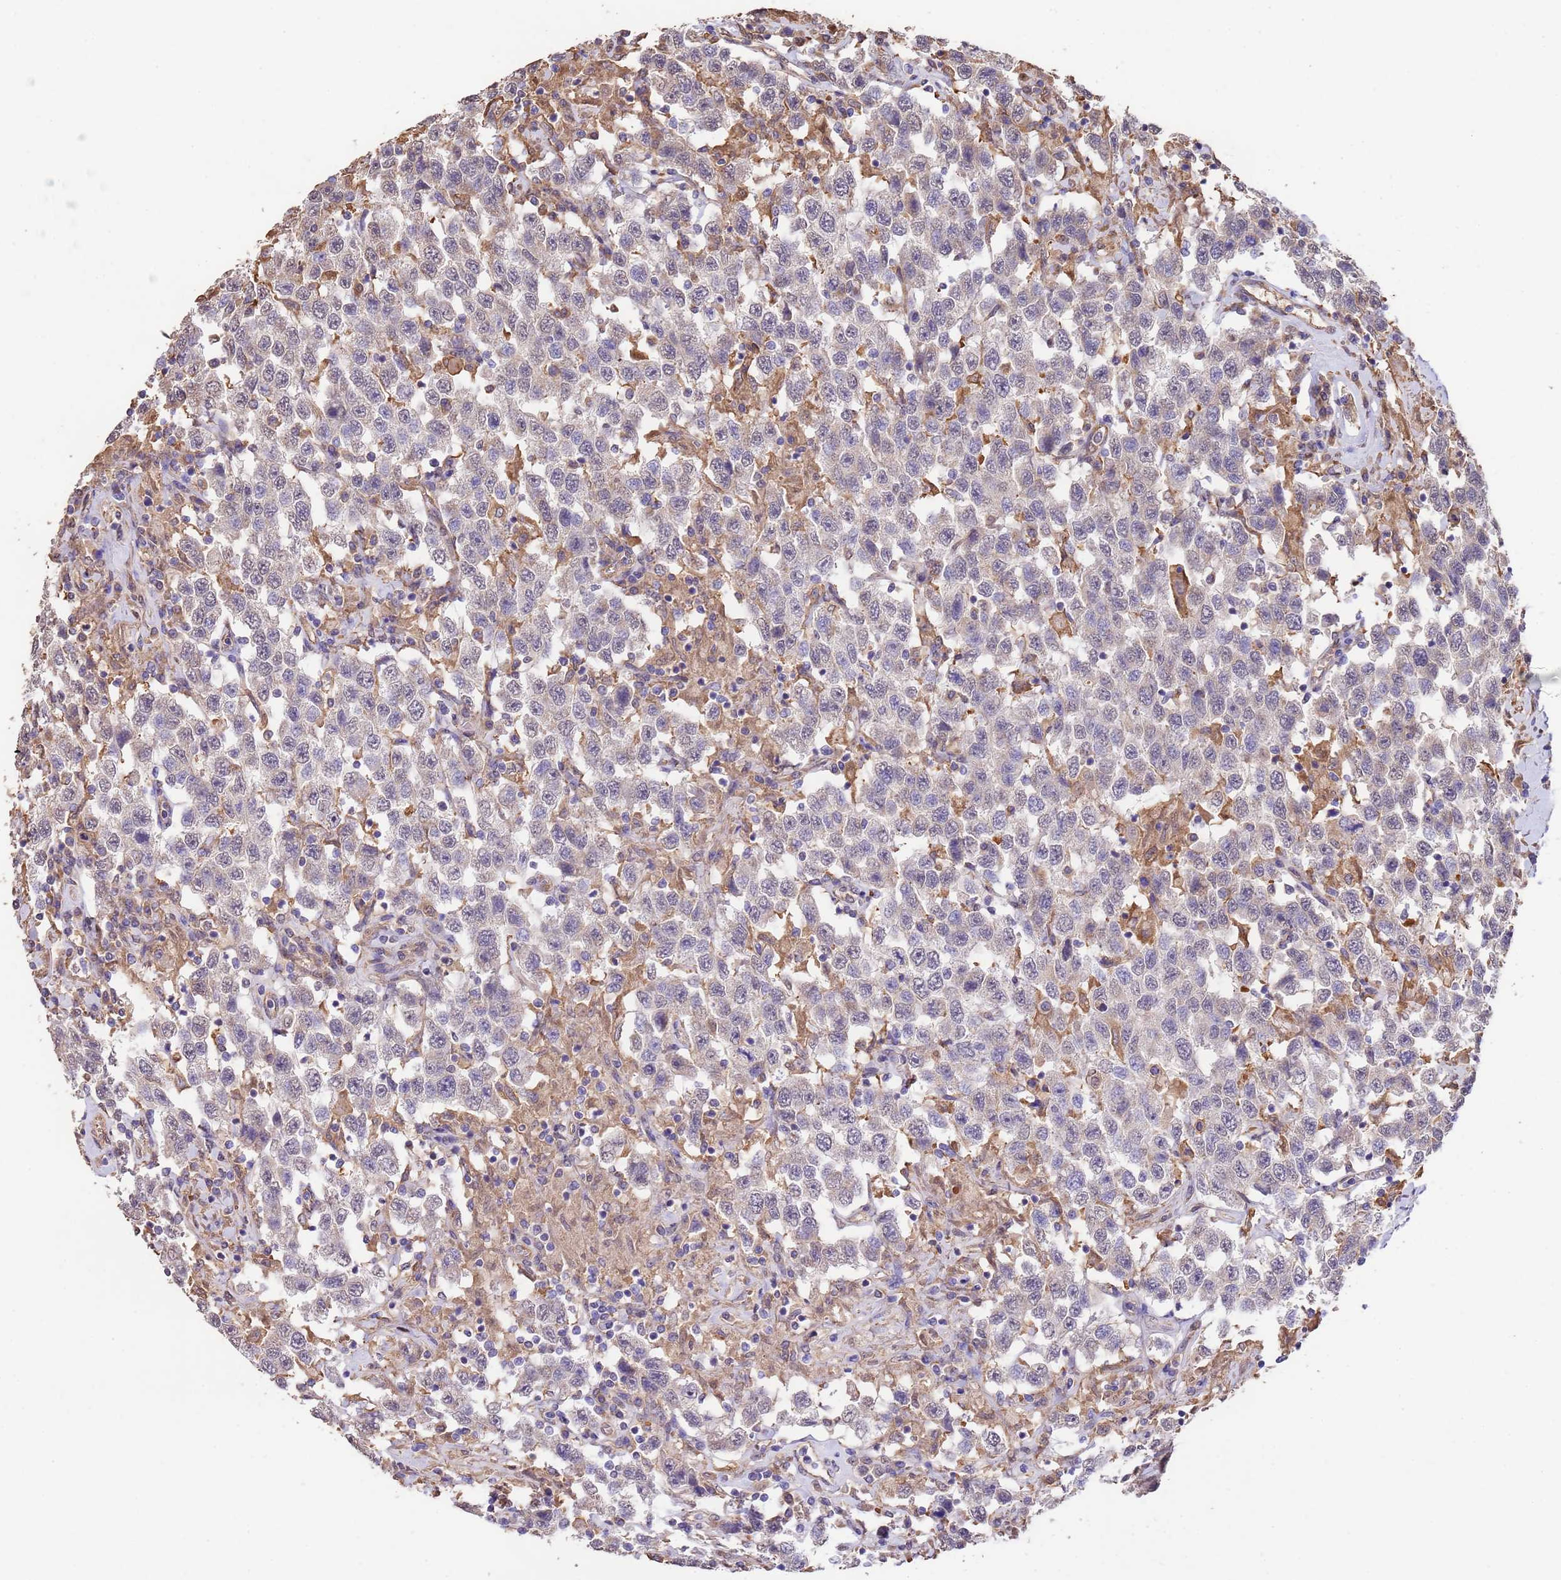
{"staining": {"intensity": "negative", "quantity": "none", "location": "none"}, "tissue": "testis cancer", "cell_type": "Tumor cells", "image_type": "cancer", "snomed": [{"axis": "morphology", "description": "Seminoma, NOS"}, {"axis": "topography", "description": "Testis"}], "caption": "Tumor cells are negative for brown protein staining in testis cancer. The staining is performed using DAB (3,3'-diaminobenzidine) brown chromogen with nuclei counter-stained in using hematoxylin.", "gene": "NPHP1", "patient": {"sex": "male", "age": 41}}